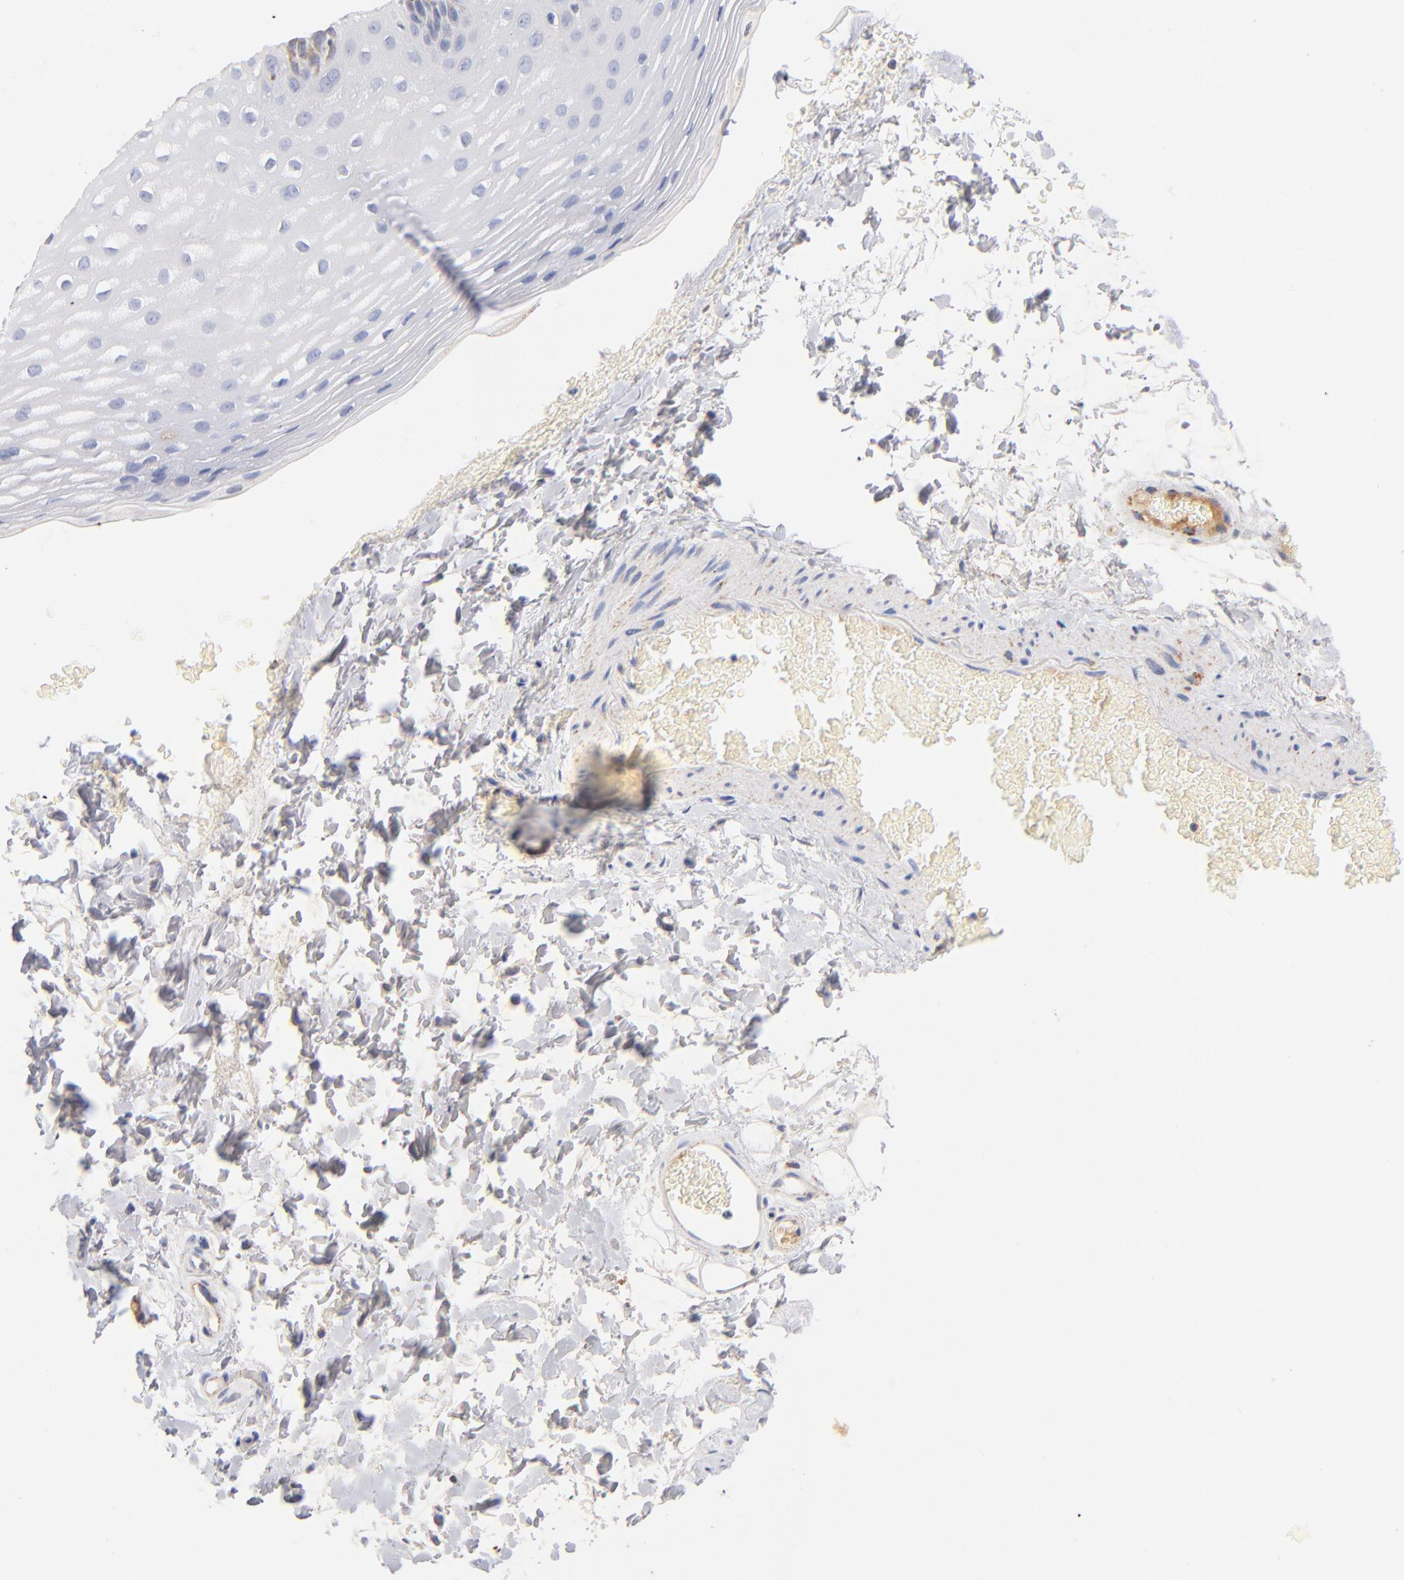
{"staining": {"intensity": "moderate", "quantity": ">75%", "location": "cytoplasmic/membranous"}, "tissue": "esophagus", "cell_type": "Squamous epithelial cells", "image_type": "normal", "snomed": [{"axis": "morphology", "description": "Normal tissue, NOS"}, {"axis": "topography", "description": "Esophagus"}], "caption": "Protein expression analysis of normal human esophagus reveals moderate cytoplasmic/membranous expression in approximately >75% of squamous epithelial cells. (DAB IHC, brown staining for protein, blue staining for nuclei).", "gene": "DLAT", "patient": {"sex": "female", "age": 70}}